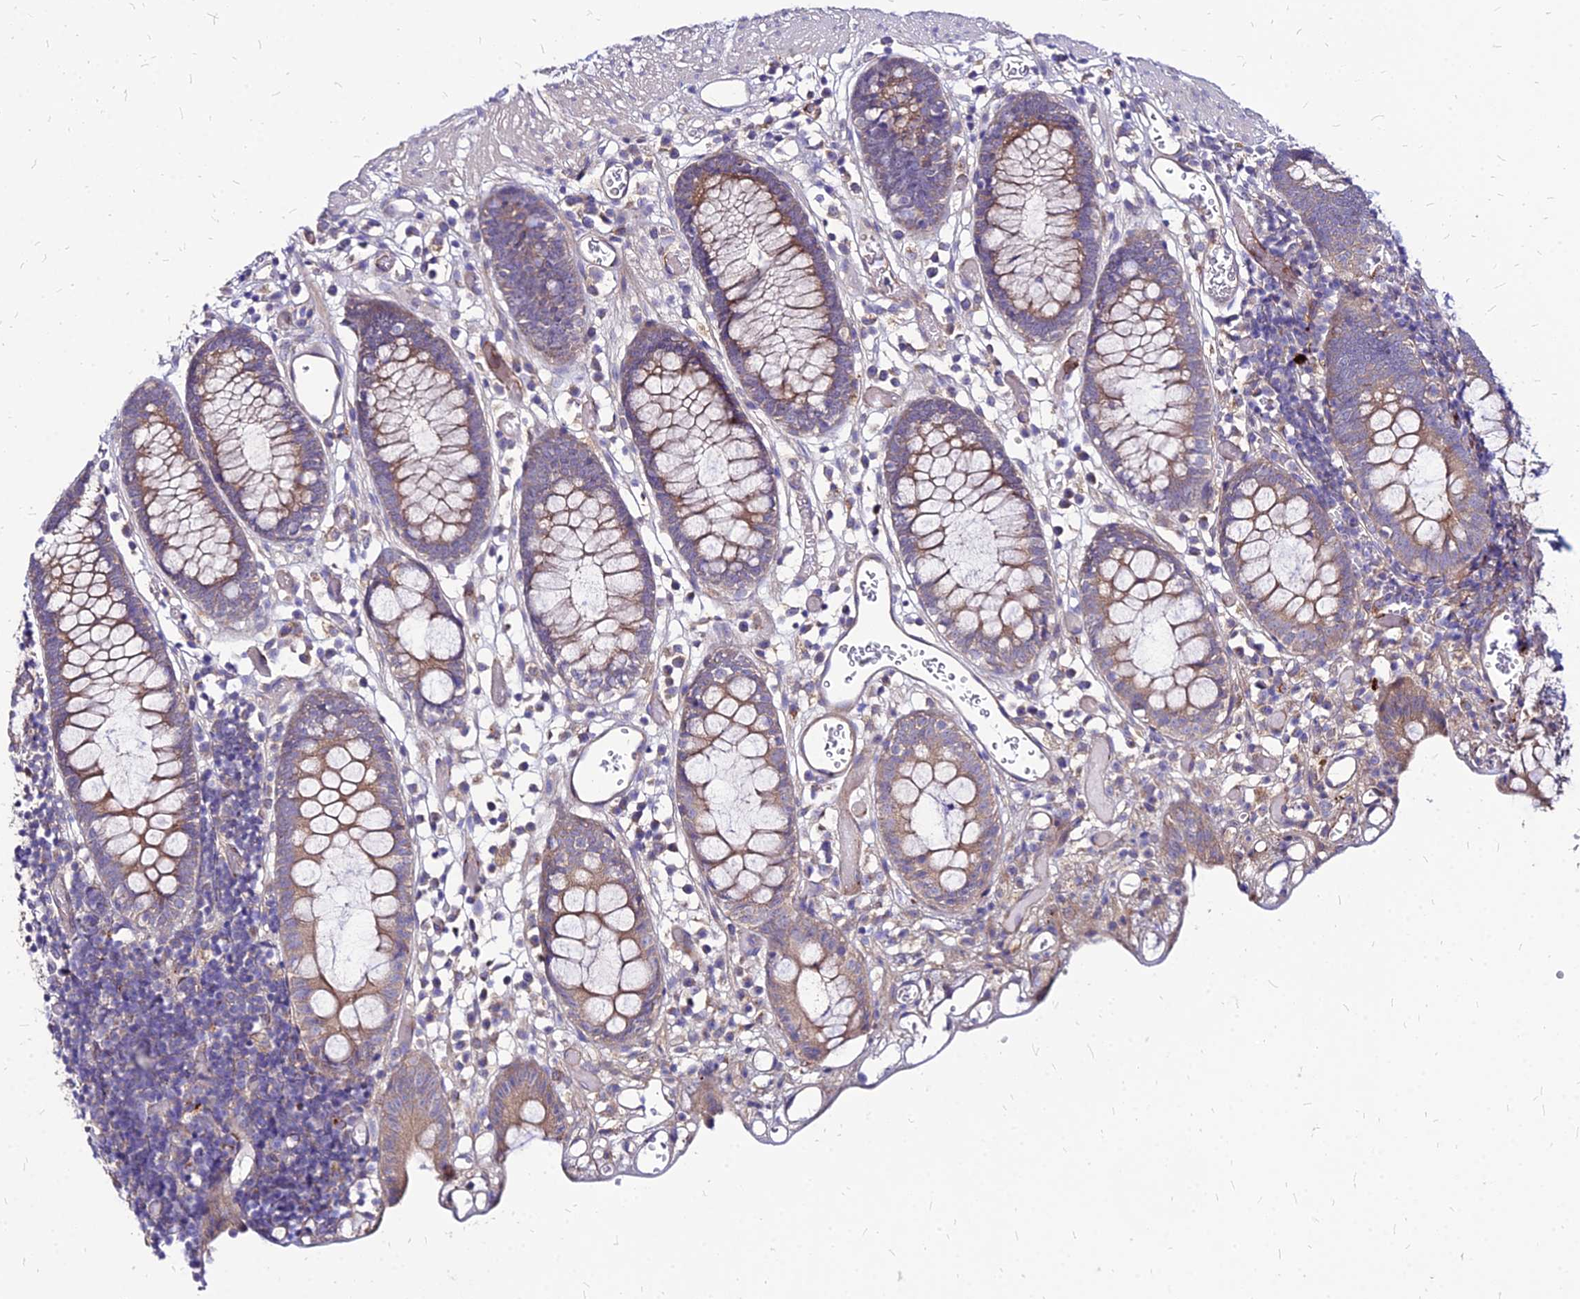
{"staining": {"intensity": "moderate", "quantity": "25%-75%", "location": "cytoplasmic/membranous"}, "tissue": "colon", "cell_type": "Endothelial cells", "image_type": "normal", "snomed": [{"axis": "morphology", "description": "Normal tissue, NOS"}, {"axis": "topography", "description": "Colon"}], "caption": "Immunohistochemistry photomicrograph of benign colon stained for a protein (brown), which displays medium levels of moderate cytoplasmic/membranous positivity in about 25%-75% of endothelial cells.", "gene": "COMMD10", "patient": {"sex": "male", "age": 14}}